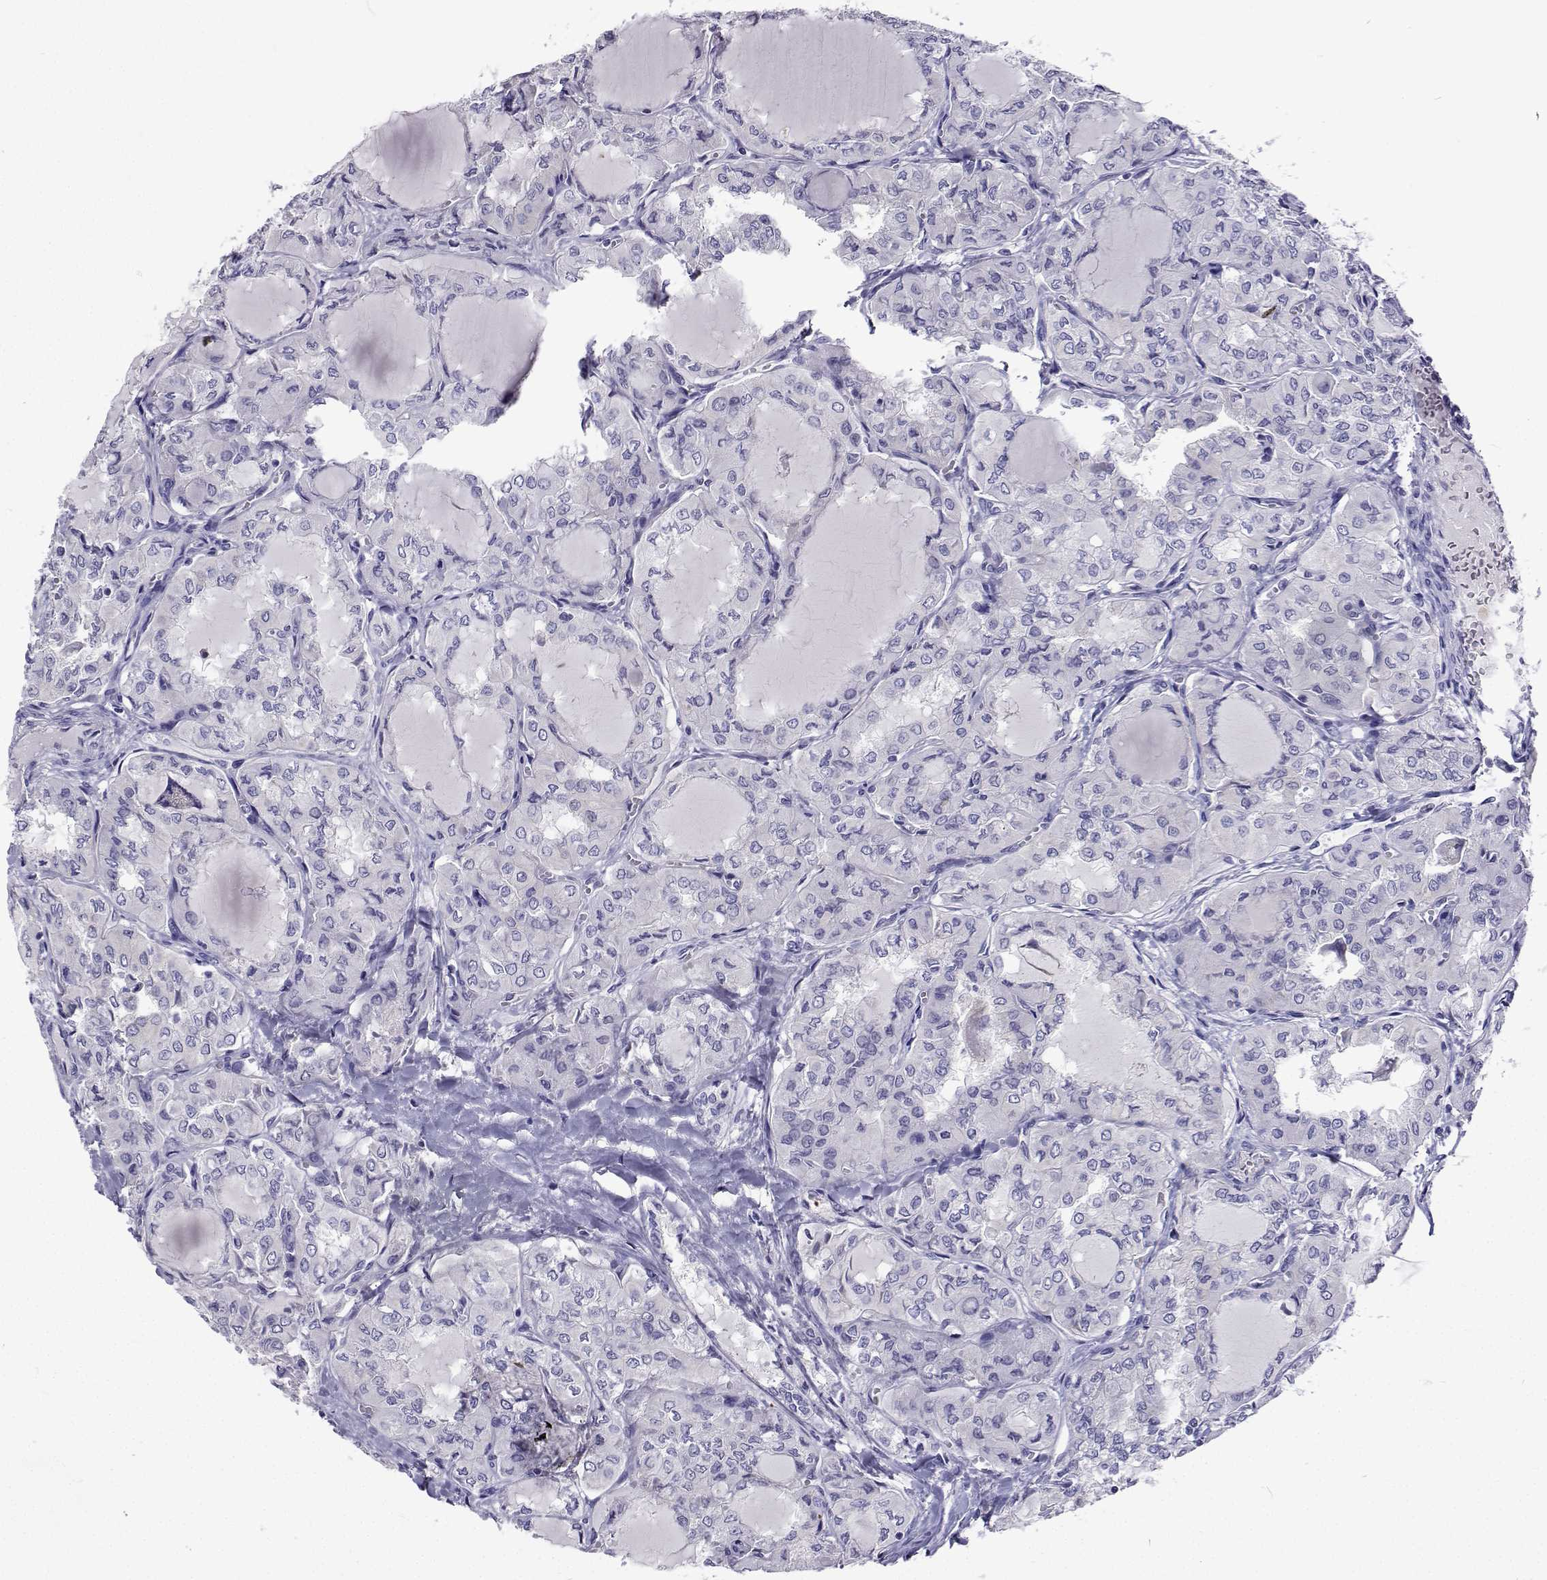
{"staining": {"intensity": "negative", "quantity": "none", "location": "none"}, "tissue": "thyroid cancer", "cell_type": "Tumor cells", "image_type": "cancer", "snomed": [{"axis": "morphology", "description": "Papillary adenocarcinoma, NOS"}, {"axis": "topography", "description": "Thyroid gland"}], "caption": "Tumor cells show no significant expression in thyroid papillary adenocarcinoma.", "gene": "LHFPL7", "patient": {"sex": "male", "age": 20}}